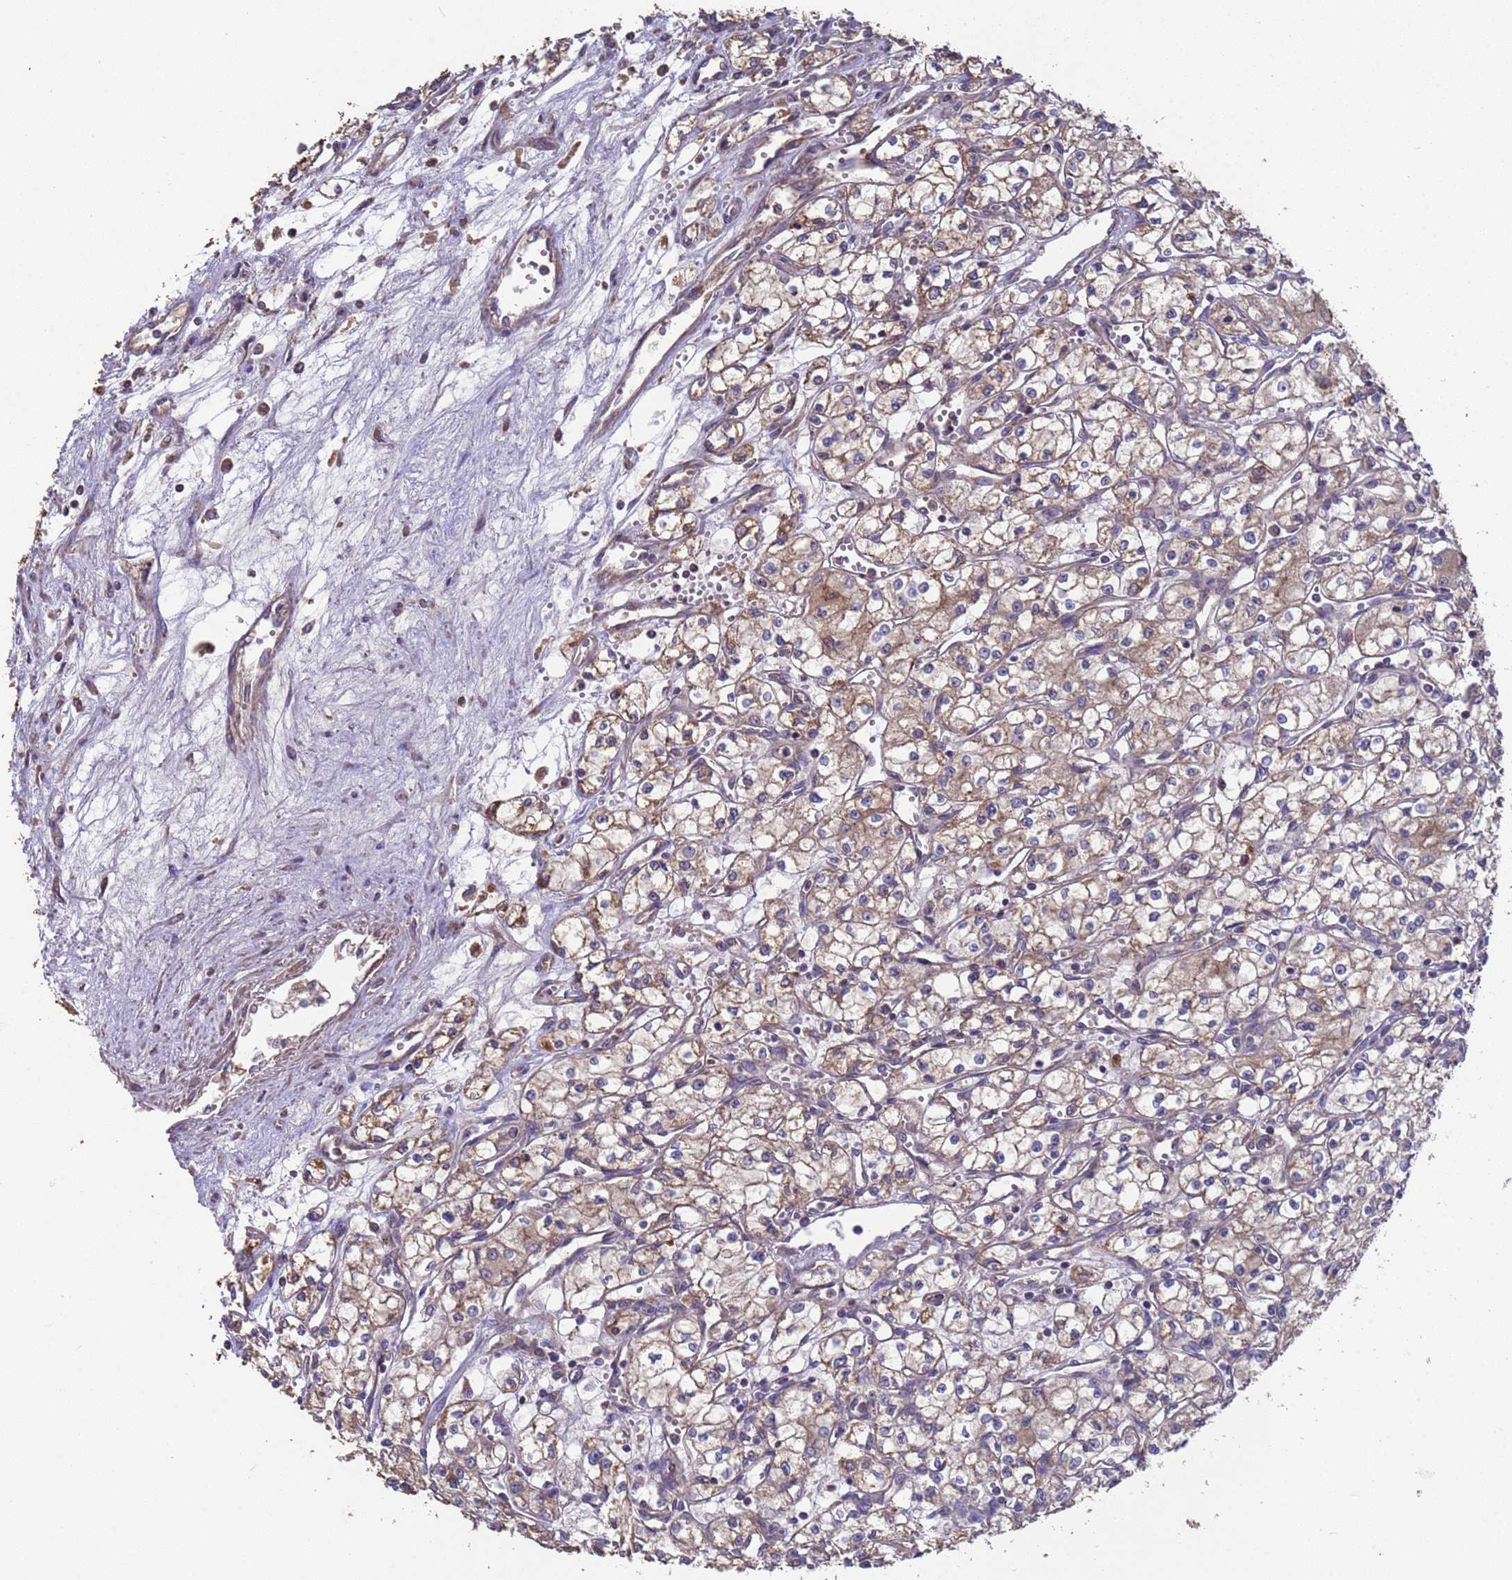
{"staining": {"intensity": "weak", "quantity": ">75%", "location": "cytoplasmic/membranous"}, "tissue": "renal cancer", "cell_type": "Tumor cells", "image_type": "cancer", "snomed": [{"axis": "morphology", "description": "Adenocarcinoma, NOS"}, {"axis": "topography", "description": "Kidney"}], "caption": "A brown stain highlights weak cytoplasmic/membranous positivity of a protein in human adenocarcinoma (renal) tumor cells.", "gene": "EEF1AKMT1", "patient": {"sex": "male", "age": 59}}